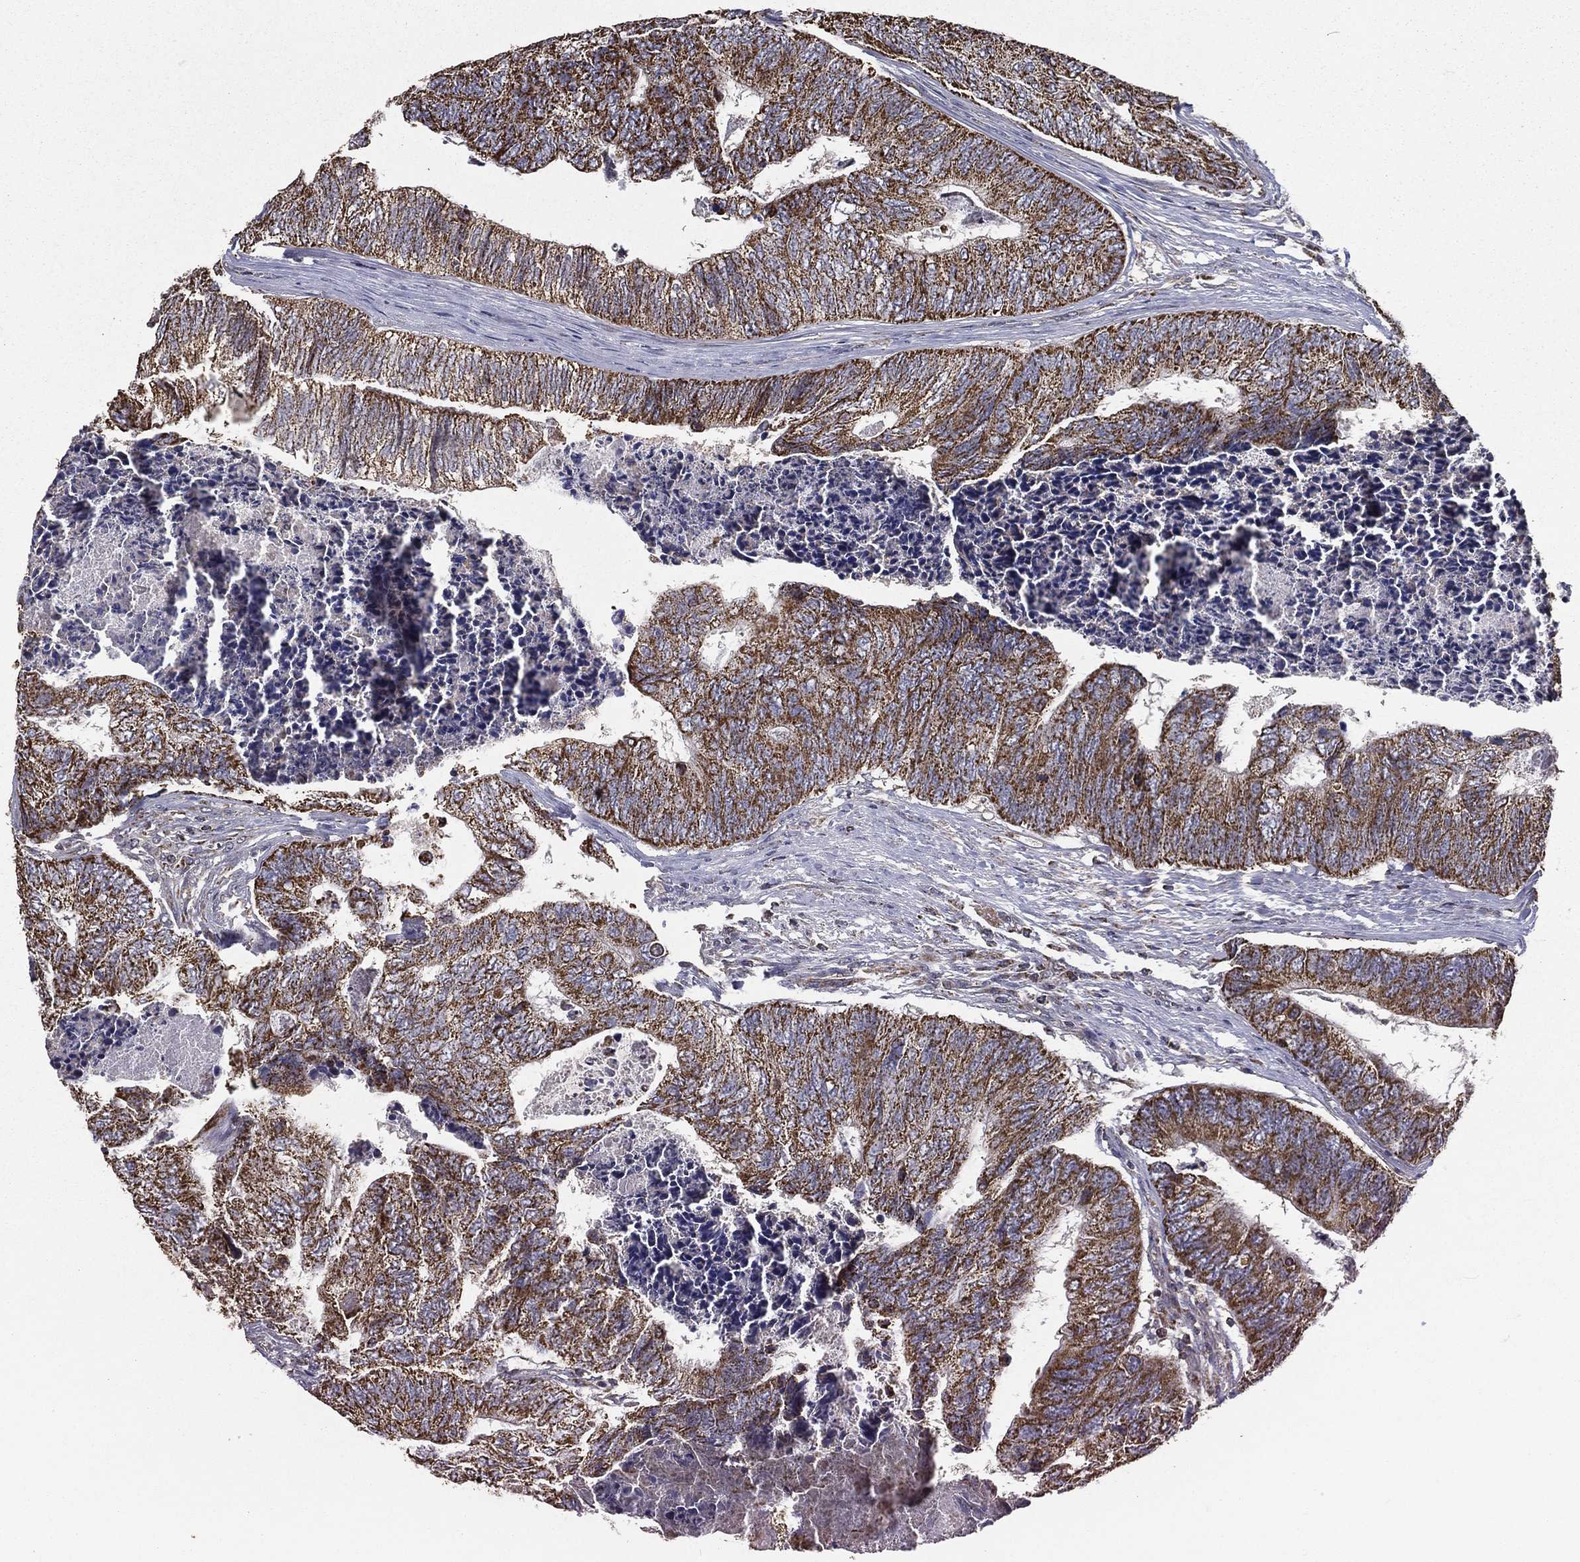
{"staining": {"intensity": "strong", "quantity": ">75%", "location": "cytoplasmic/membranous"}, "tissue": "colorectal cancer", "cell_type": "Tumor cells", "image_type": "cancer", "snomed": [{"axis": "morphology", "description": "Adenocarcinoma, NOS"}, {"axis": "topography", "description": "Colon"}], "caption": "Immunohistochemistry (IHC) photomicrograph of adenocarcinoma (colorectal) stained for a protein (brown), which reveals high levels of strong cytoplasmic/membranous expression in about >75% of tumor cells.", "gene": "RIGI", "patient": {"sex": "female", "age": 67}}